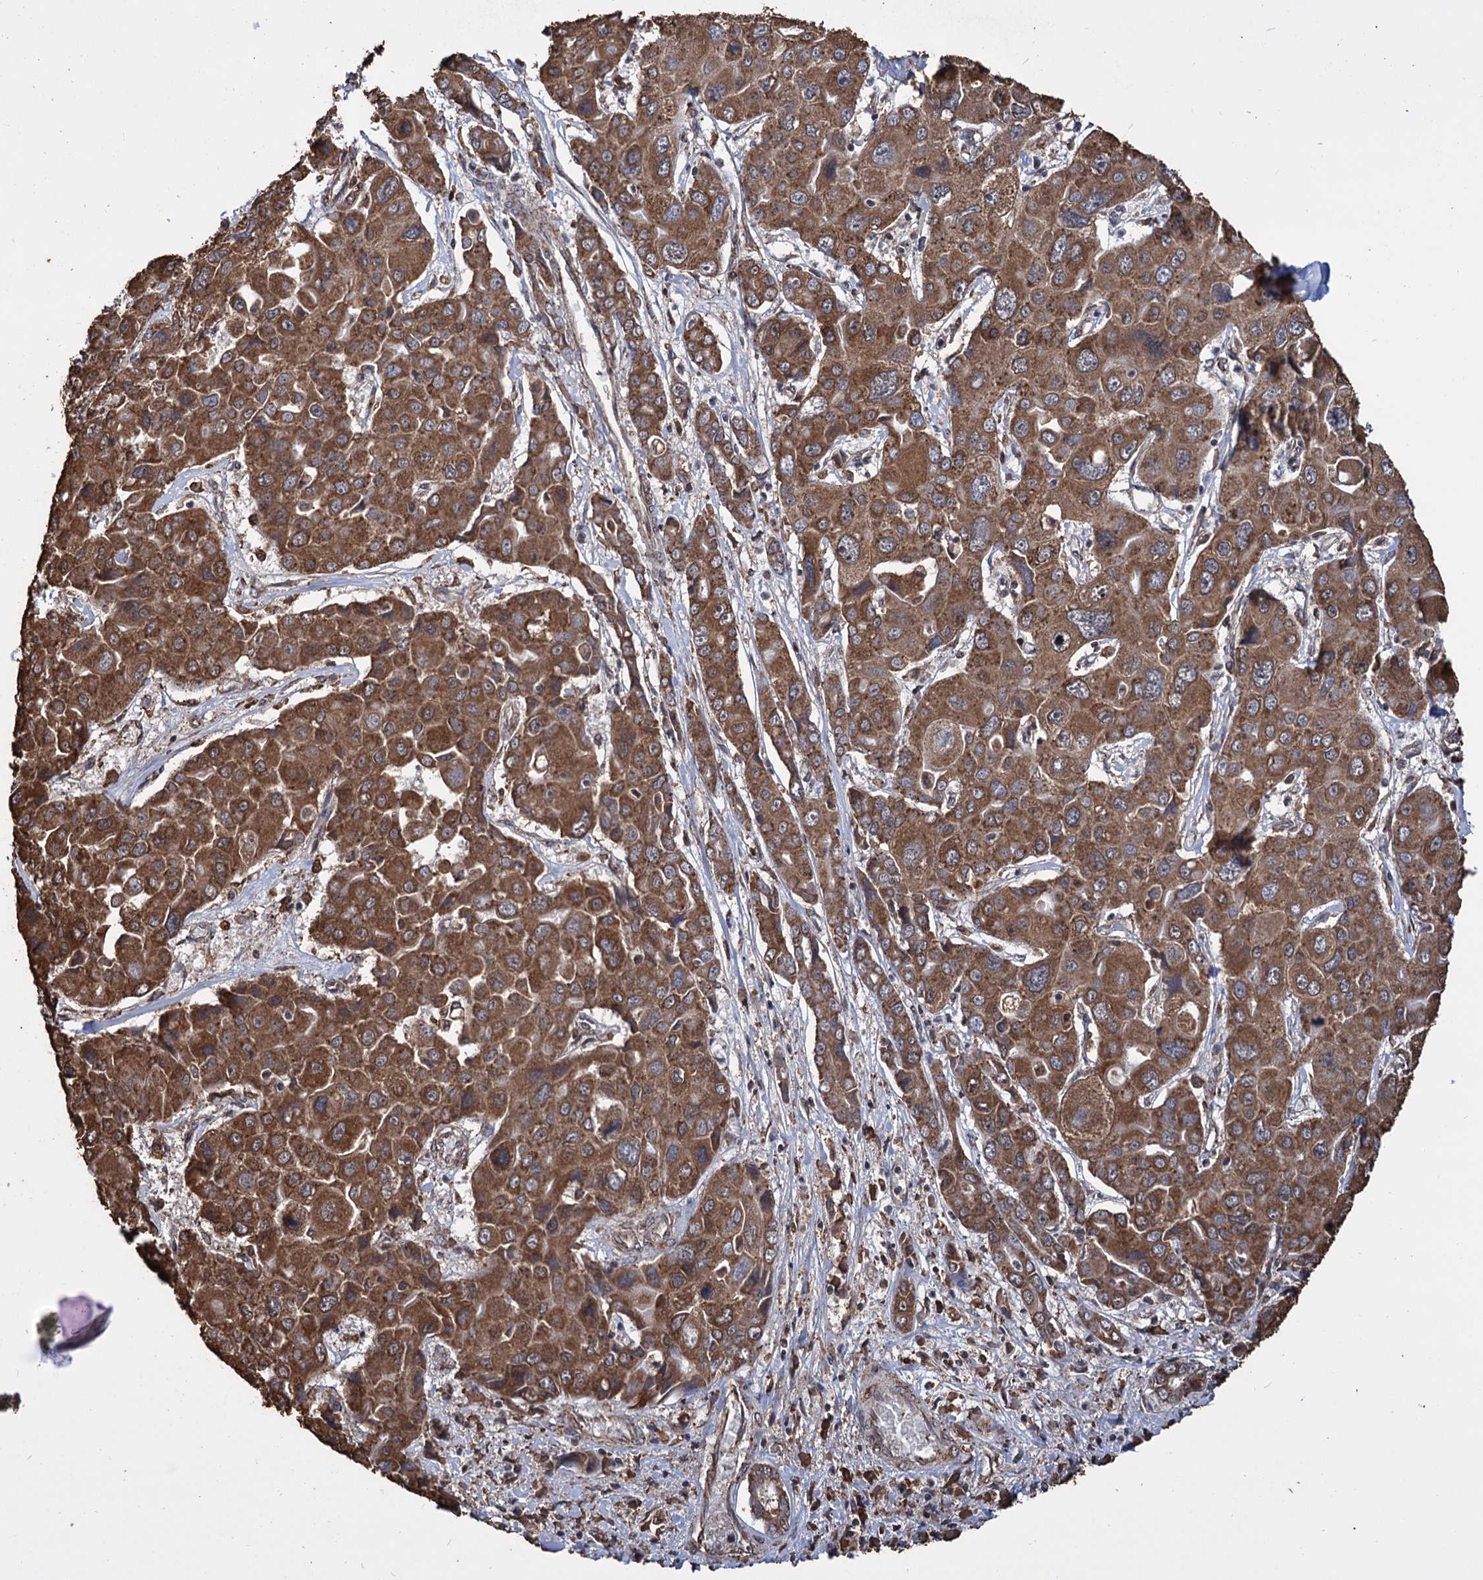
{"staining": {"intensity": "strong", "quantity": ">75%", "location": "cytoplasmic/membranous"}, "tissue": "liver cancer", "cell_type": "Tumor cells", "image_type": "cancer", "snomed": [{"axis": "morphology", "description": "Cholangiocarcinoma"}, {"axis": "topography", "description": "Liver"}], "caption": "Tumor cells exhibit high levels of strong cytoplasmic/membranous positivity in about >75% of cells in cholangiocarcinoma (liver). The staining is performed using DAB brown chromogen to label protein expression. The nuclei are counter-stained blue using hematoxylin.", "gene": "TBC1D12", "patient": {"sex": "male", "age": 67}}